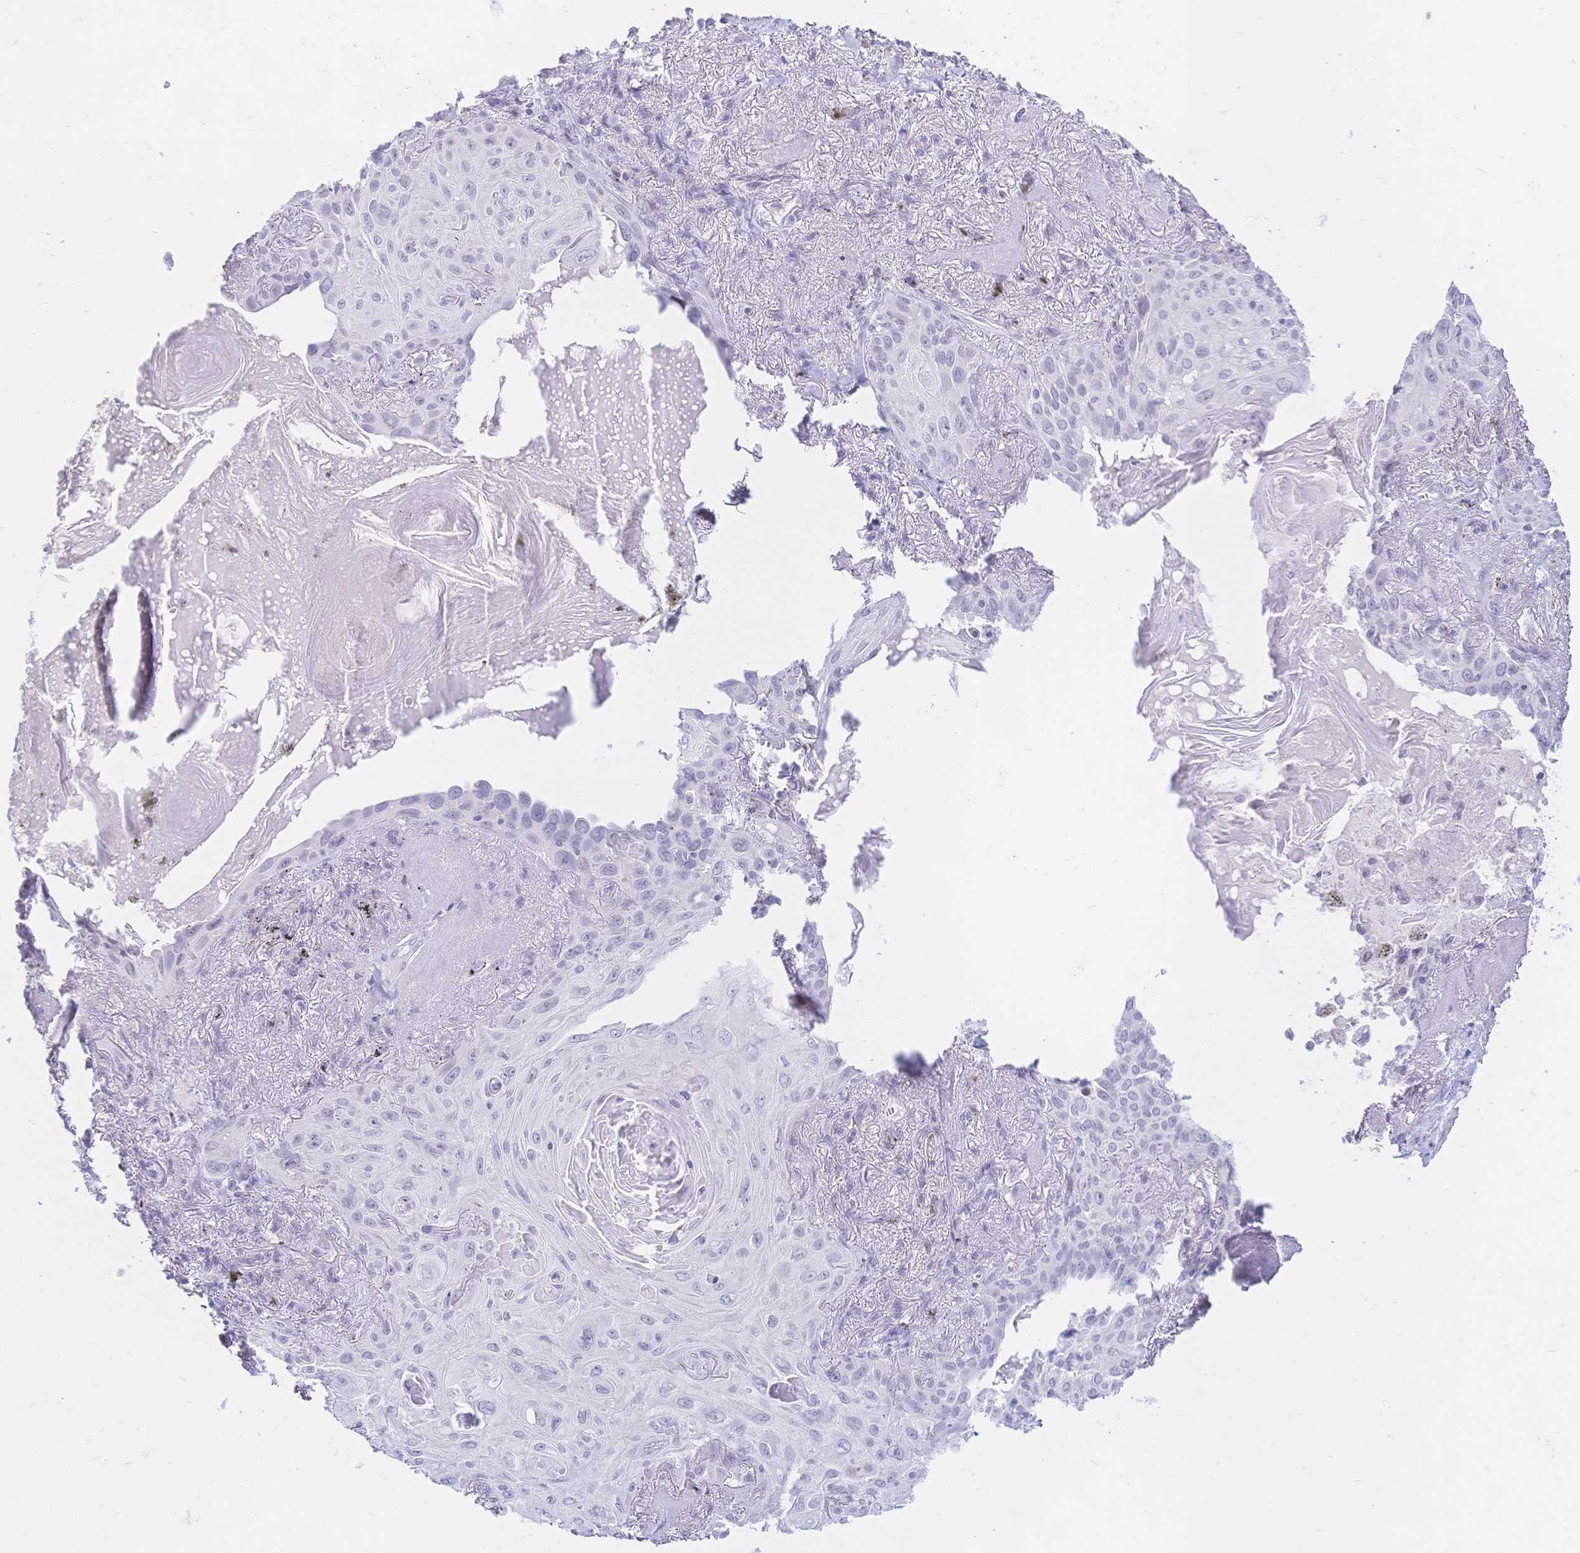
{"staining": {"intensity": "negative", "quantity": "none", "location": "none"}, "tissue": "lung cancer", "cell_type": "Tumor cells", "image_type": "cancer", "snomed": [{"axis": "morphology", "description": "Squamous cell carcinoma, NOS"}, {"axis": "topography", "description": "Lung"}], "caption": "The immunohistochemistry photomicrograph has no significant staining in tumor cells of lung squamous cell carcinoma tissue. Brightfield microscopy of IHC stained with DAB (brown) and hematoxylin (blue), captured at high magnification.", "gene": "CR2", "patient": {"sex": "male", "age": 79}}